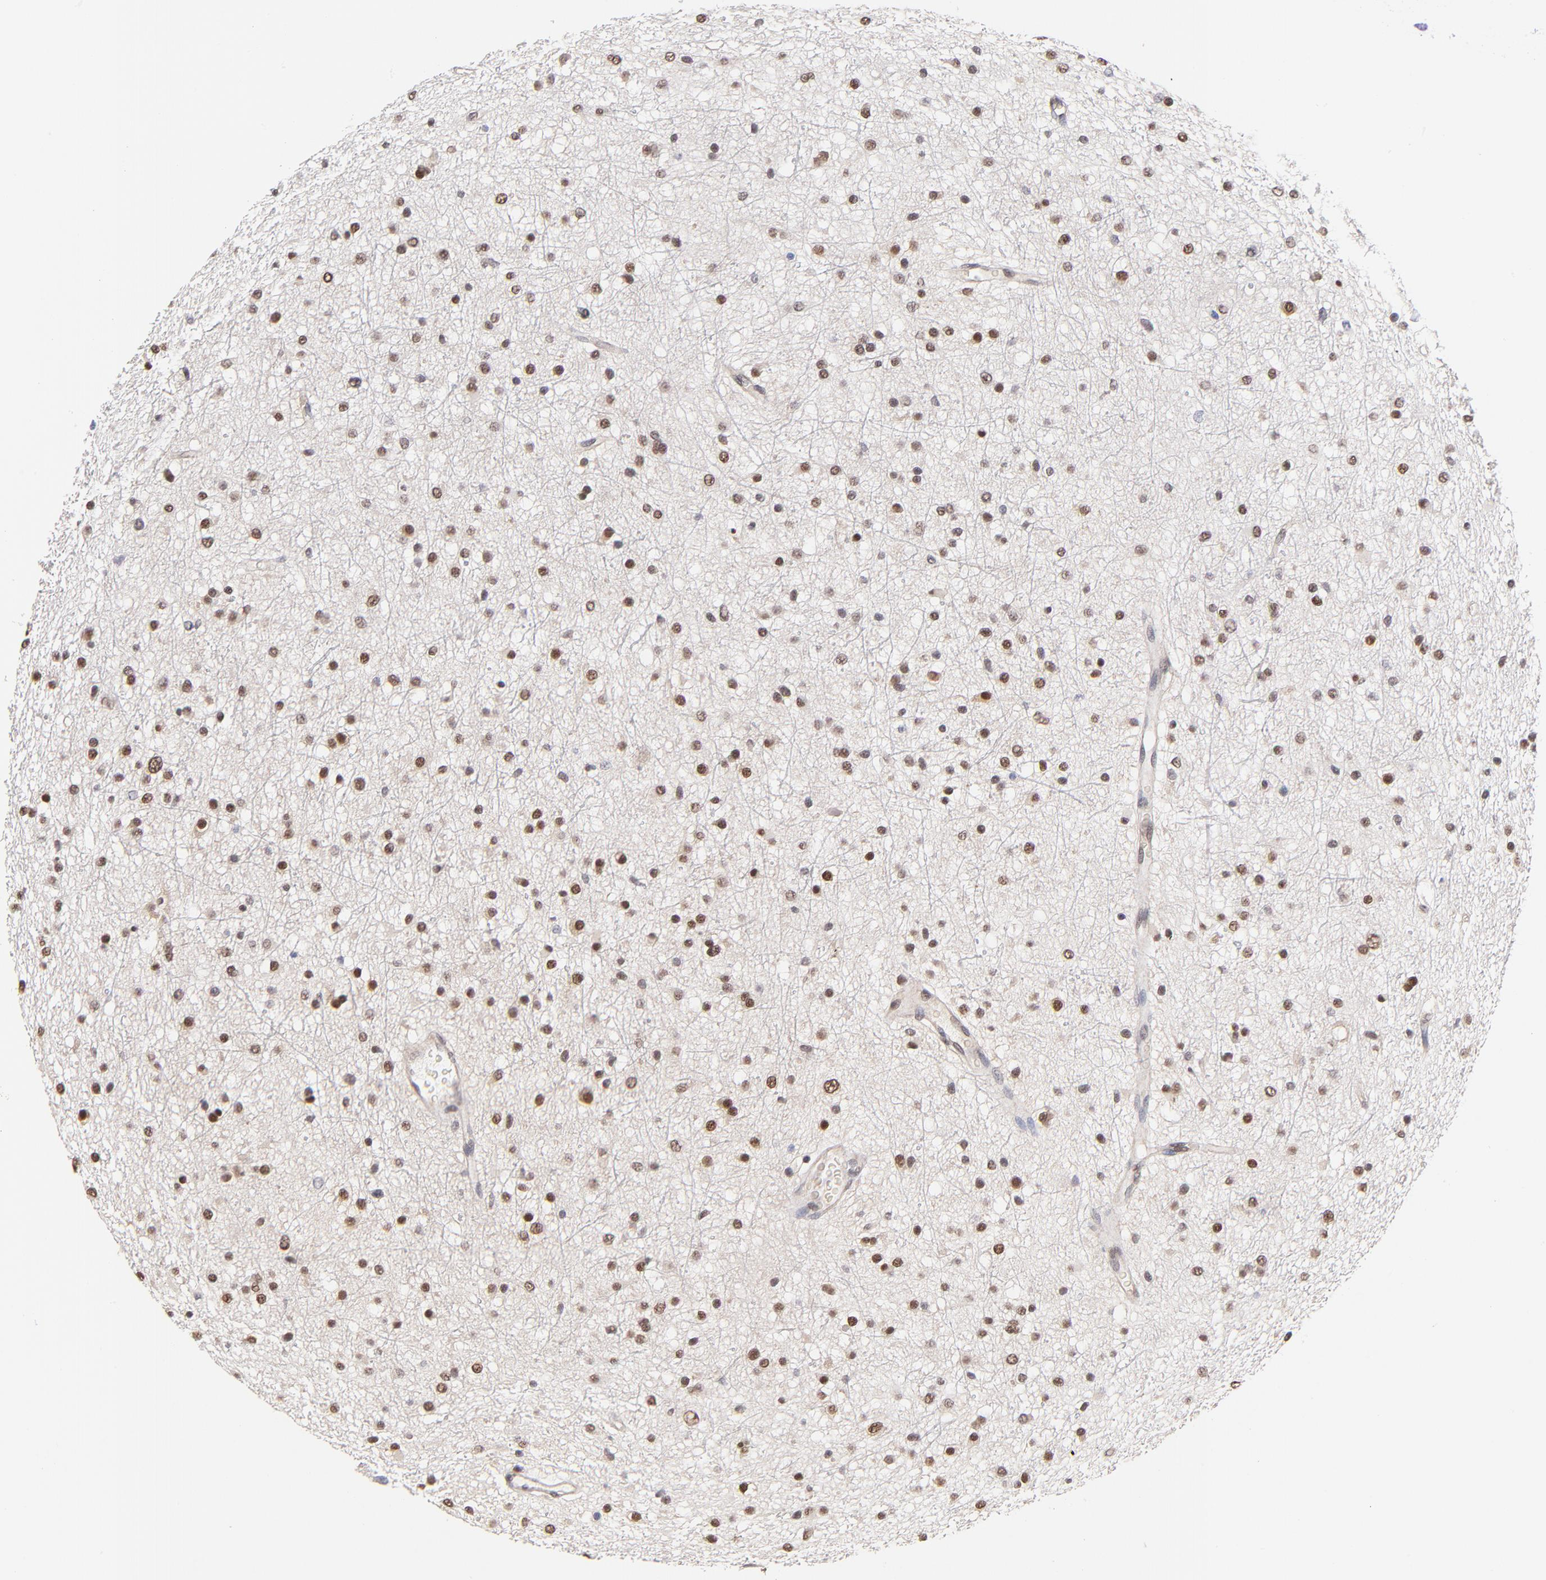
{"staining": {"intensity": "moderate", "quantity": "25%-75%", "location": "nuclear"}, "tissue": "glioma", "cell_type": "Tumor cells", "image_type": "cancer", "snomed": [{"axis": "morphology", "description": "Glioma, malignant, Low grade"}, {"axis": "topography", "description": "Brain"}], "caption": "Immunohistochemical staining of human glioma exhibits medium levels of moderate nuclear staining in approximately 25%-75% of tumor cells.", "gene": "PSMC4", "patient": {"sex": "female", "age": 36}}